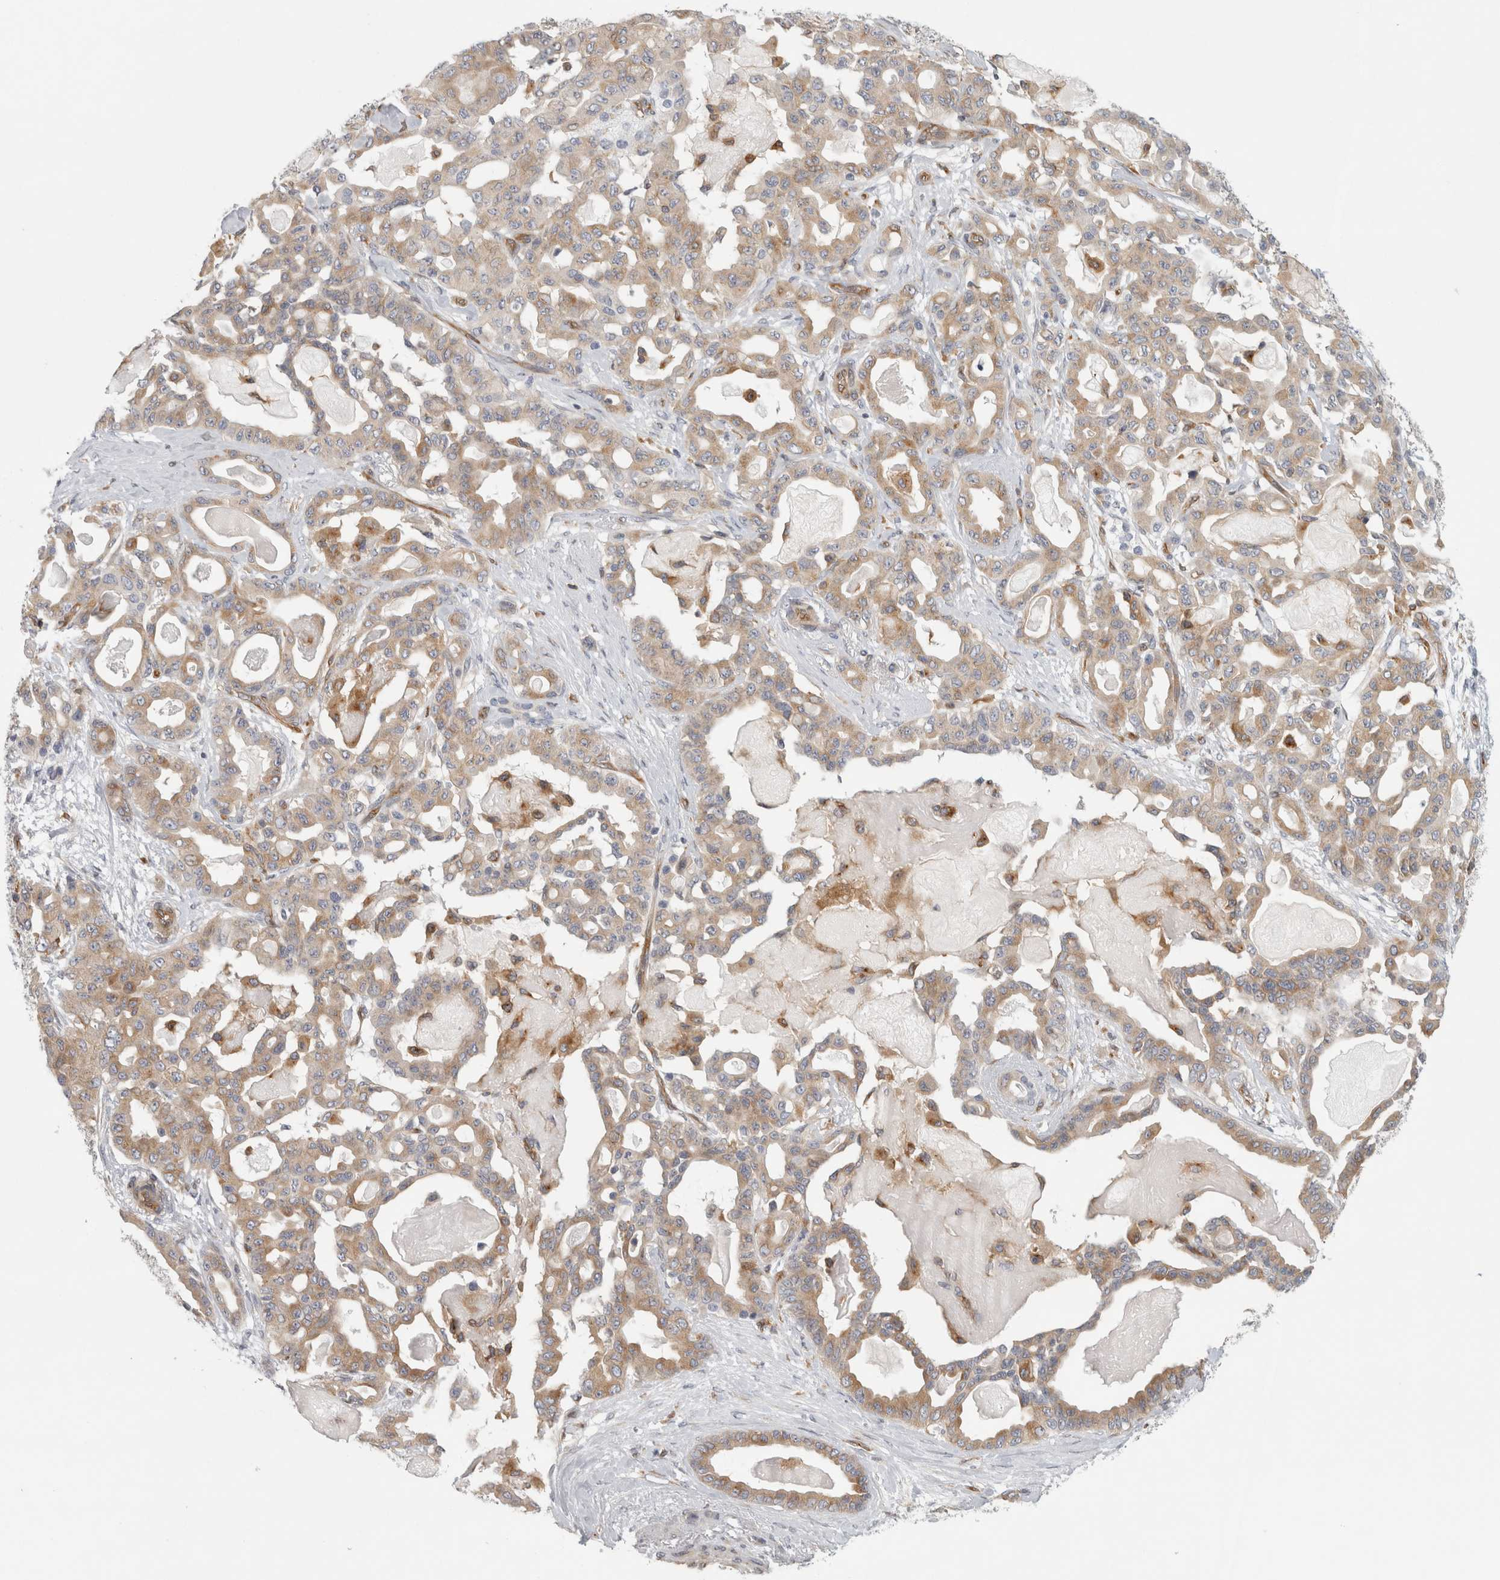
{"staining": {"intensity": "weak", "quantity": ">75%", "location": "cytoplasmic/membranous"}, "tissue": "pancreatic cancer", "cell_type": "Tumor cells", "image_type": "cancer", "snomed": [{"axis": "morphology", "description": "Adenocarcinoma, NOS"}, {"axis": "topography", "description": "Pancreas"}], "caption": "High-power microscopy captured an IHC photomicrograph of adenocarcinoma (pancreatic), revealing weak cytoplasmic/membranous positivity in about >75% of tumor cells. Nuclei are stained in blue.", "gene": "PEX6", "patient": {"sex": "male", "age": 63}}